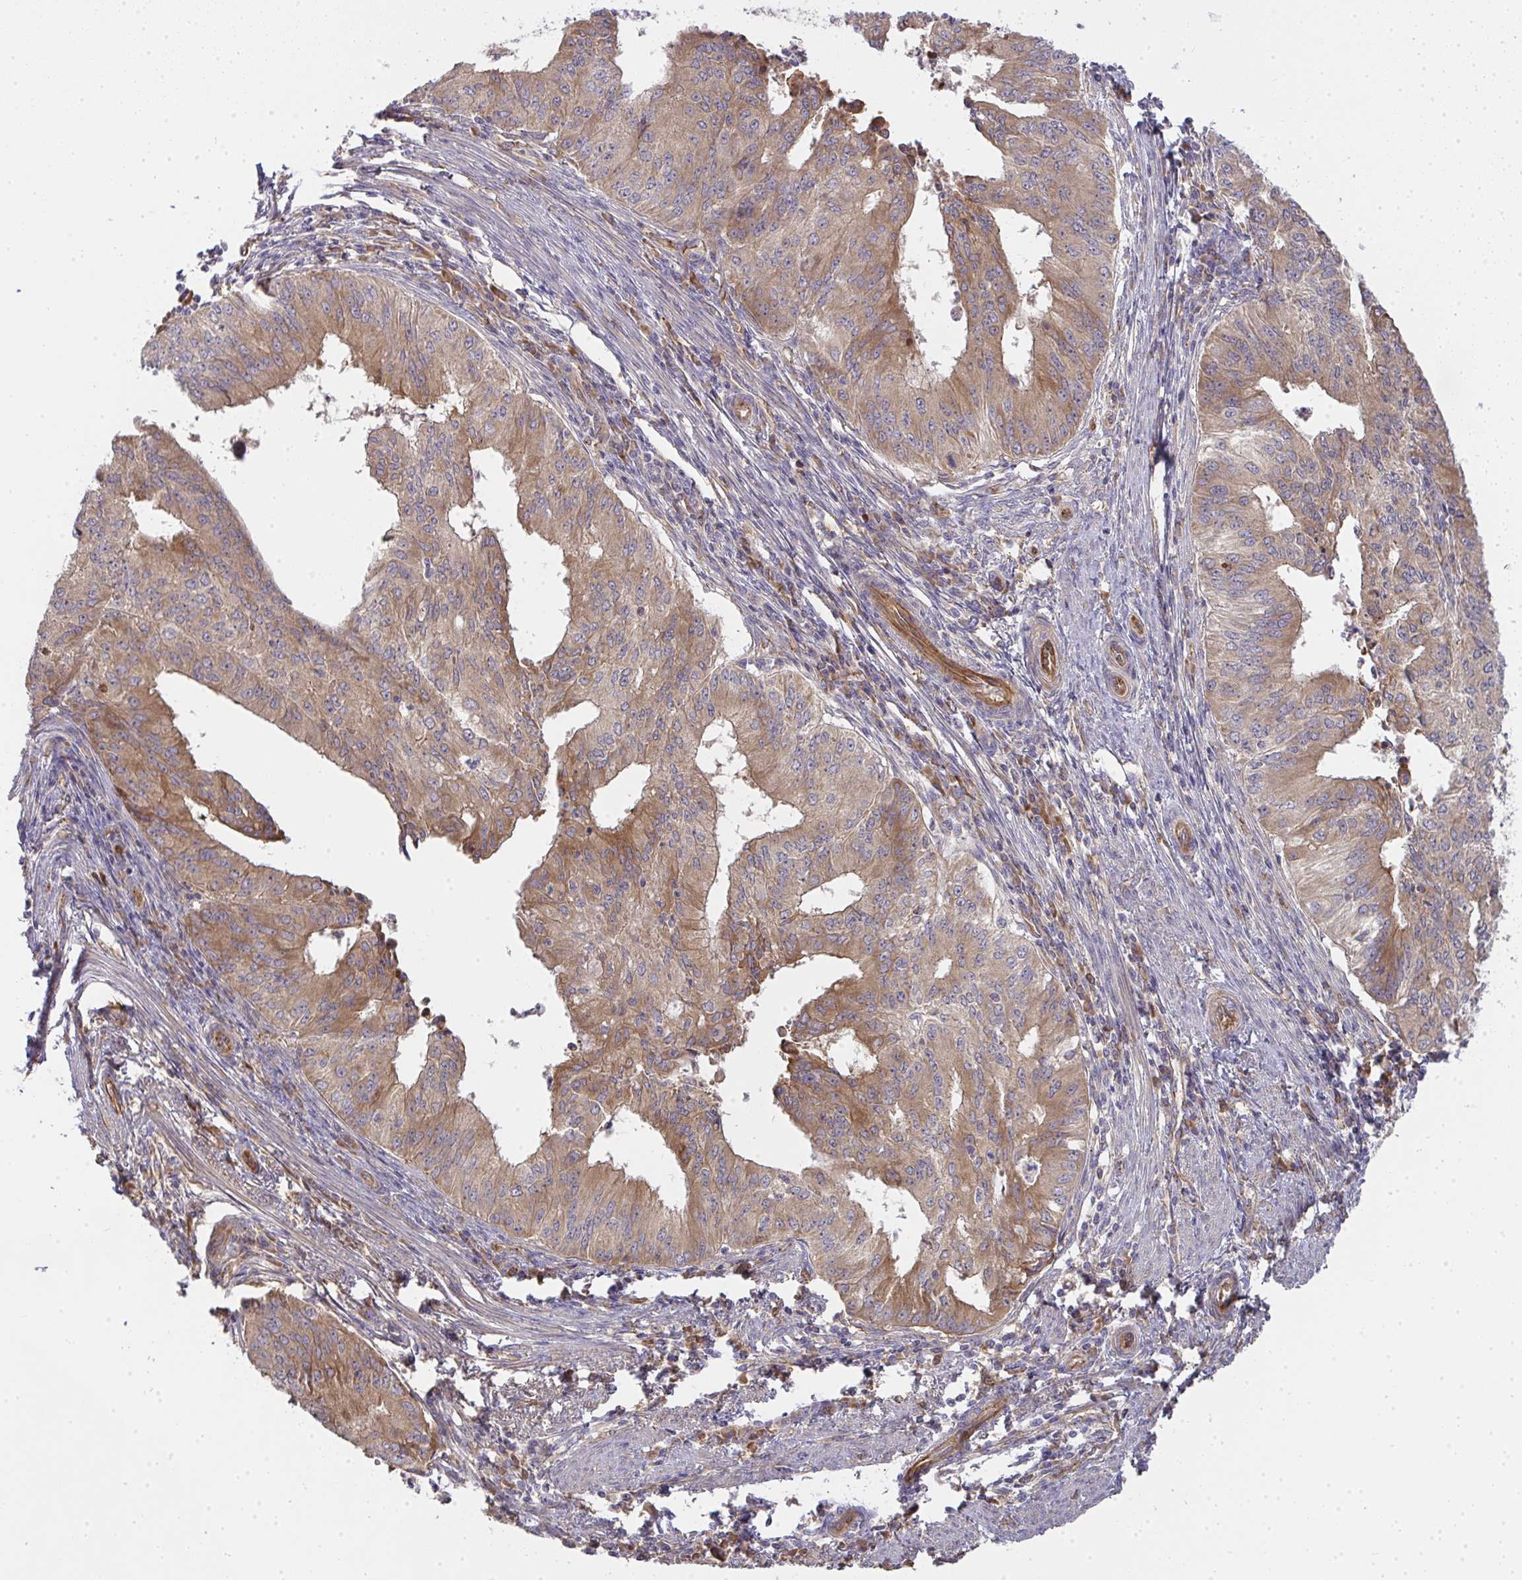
{"staining": {"intensity": "moderate", "quantity": ">75%", "location": "cytoplasmic/membranous"}, "tissue": "endometrial cancer", "cell_type": "Tumor cells", "image_type": "cancer", "snomed": [{"axis": "morphology", "description": "Adenocarcinoma, NOS"}, {"axis": "topography", "description": "Endometrium"}], "caption": "Brown immunohistochemical staining in adenocarcinoma (endometrial) reveals moderate cytoplasmic/membranous staining in approximately >75% of tumor cells.", "gene": "B4GALT6", "patient": {"sex": "female", "age": 50}}